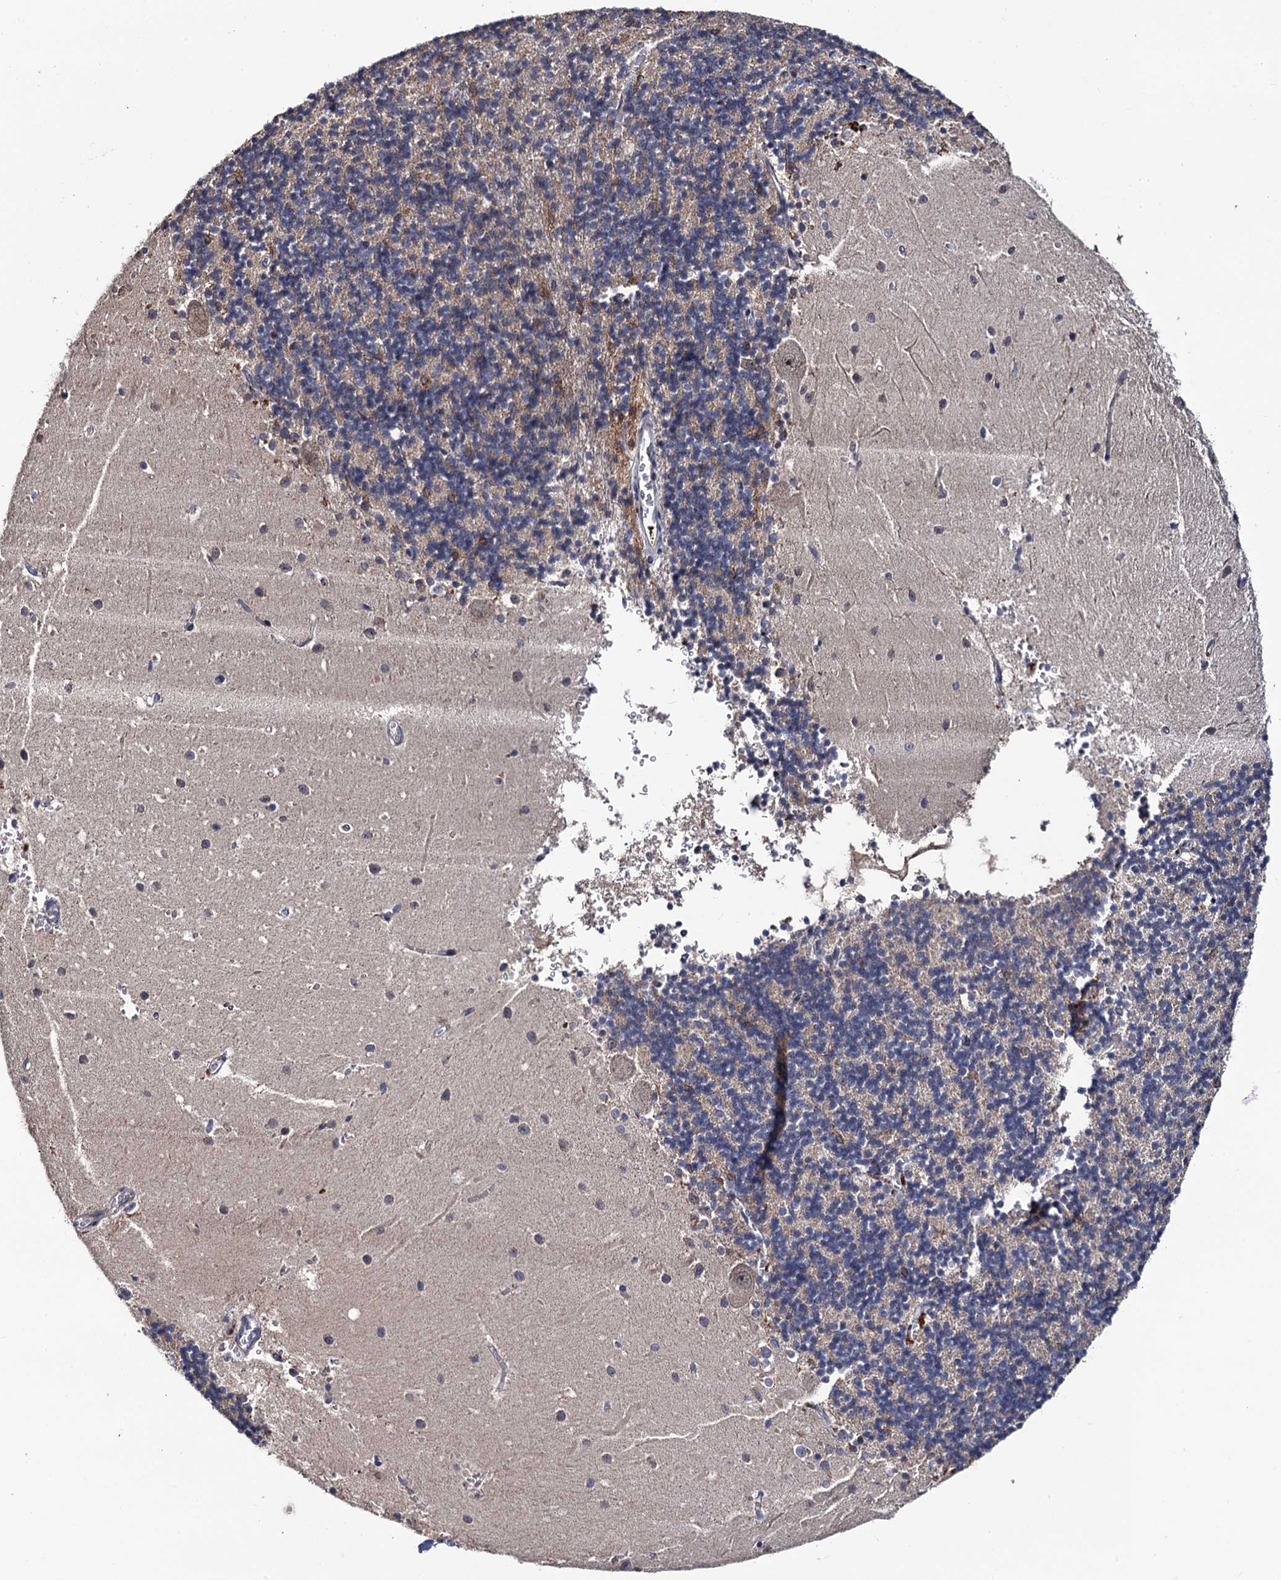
{"staining": {"intensity": "weak", "quantity": "<25%", "location": "cytoplasmic/membranous"}, "tissue": "cerebellum", "cell_type": "Cells in granular layer", "image_type": "normal", "snomed": [{"axis": "morphology", "description": "Normal tissue, NOS"}, {"axis": "topography", "description": "Cerebellum"}], "caption": "DAB (3,3'-diaminobenzidine) immunohistochemical staining of benign human cerebellum shows no significant staining in cells in granular layer.", "gene": "LRRC63", "patient": {"sex": "male", "age": 54}}